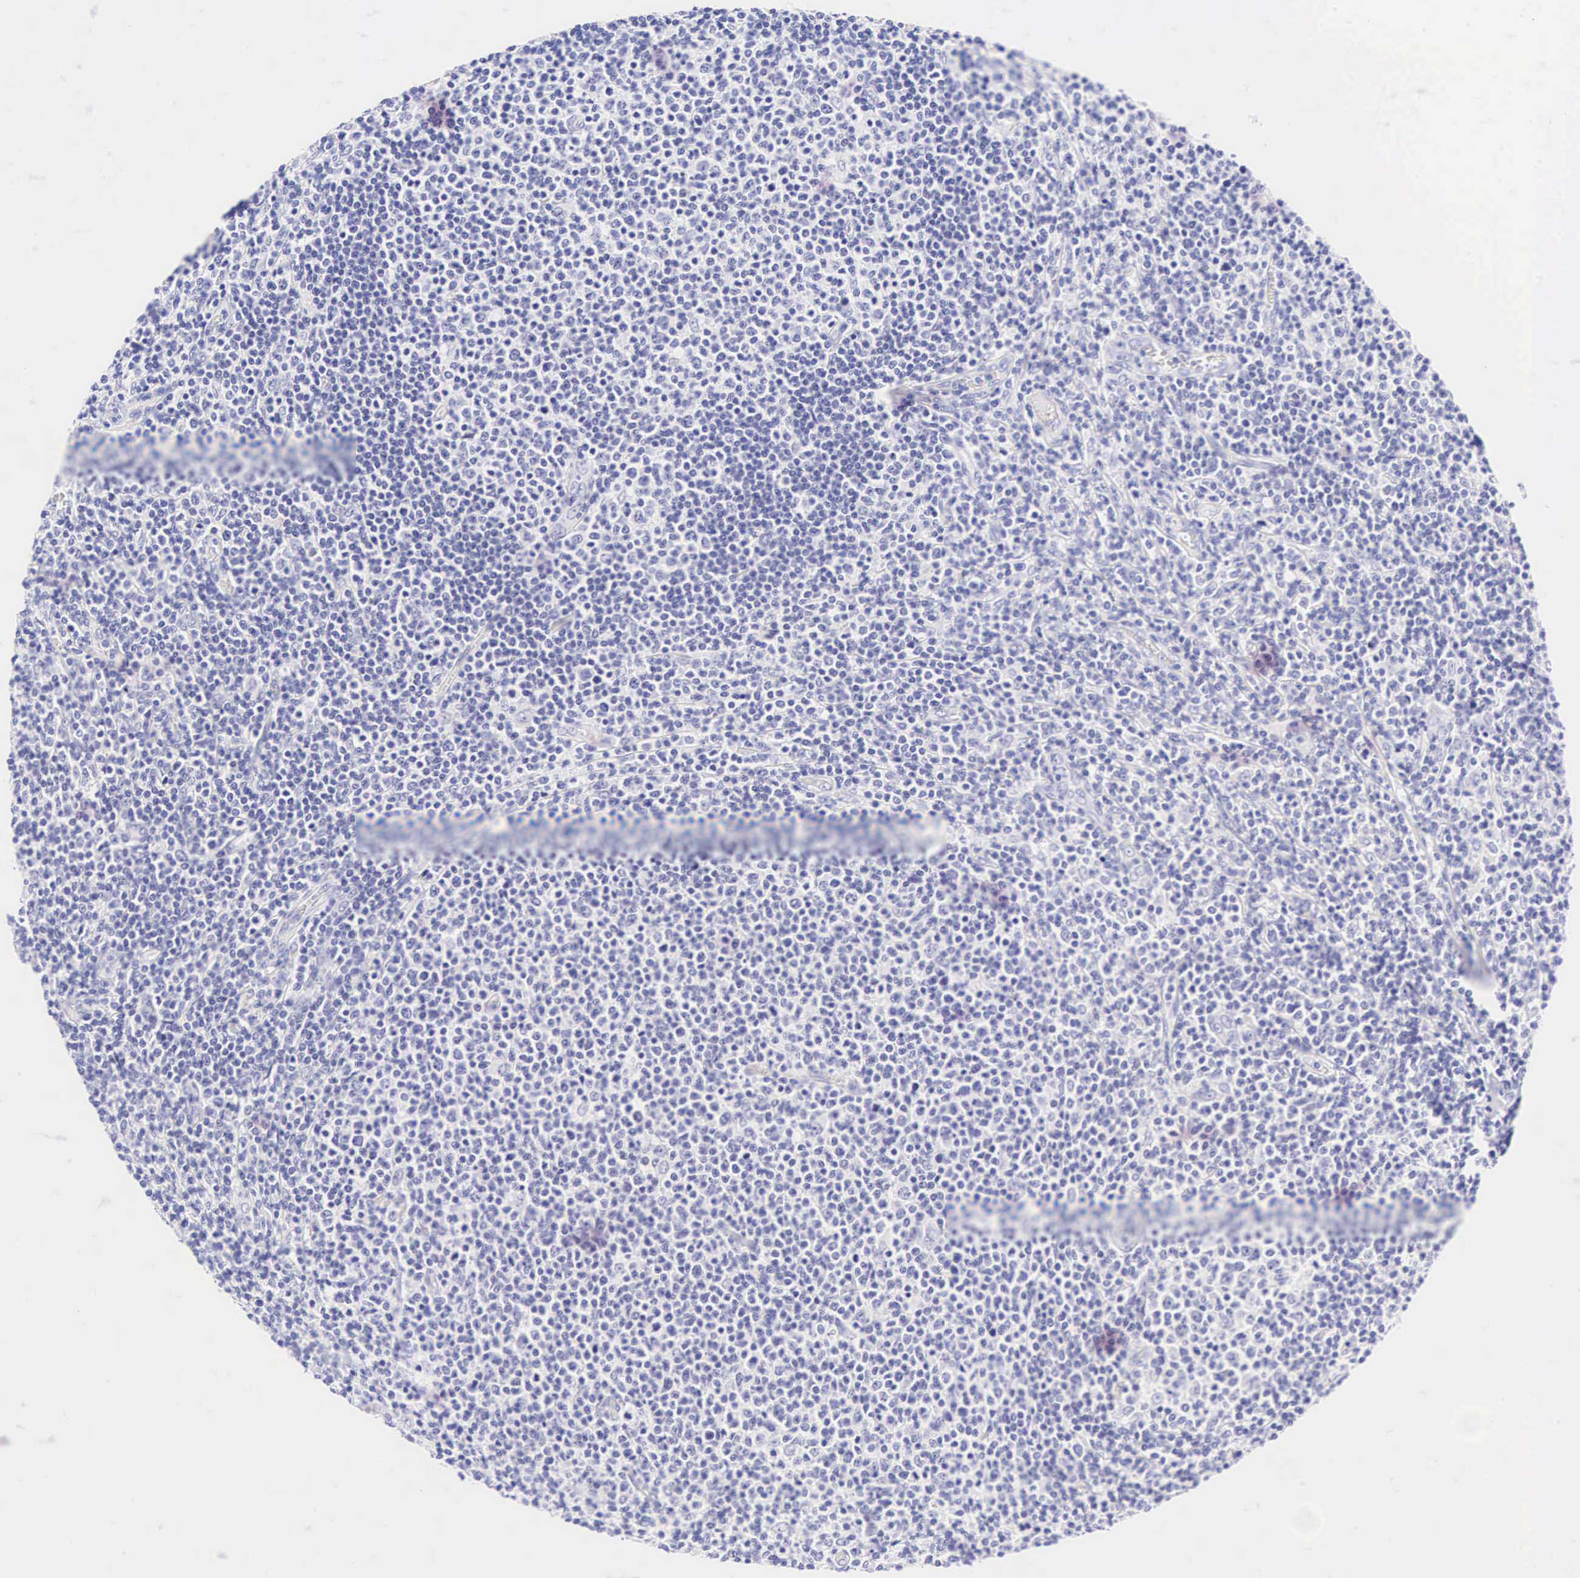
{"staining": {"intensity": "negative", "quantity": "none", "location": "none"}, "tissue": "lymphoma", "cell_type": "Tumor cells", "image_type": "cancer", "snomed": [{"axis": "morphology", "description": "Malignant lymphoma, non-Hodgkin's type, Low grade"}, {"axis": "topography", "description": "Lymph node"}], "caption": "Lymphoma stained for a protein using immunohistochemistry displays no expression tumor cells.", "gene": "CALD1", "patient": {"sex": "male", "age": 74}}